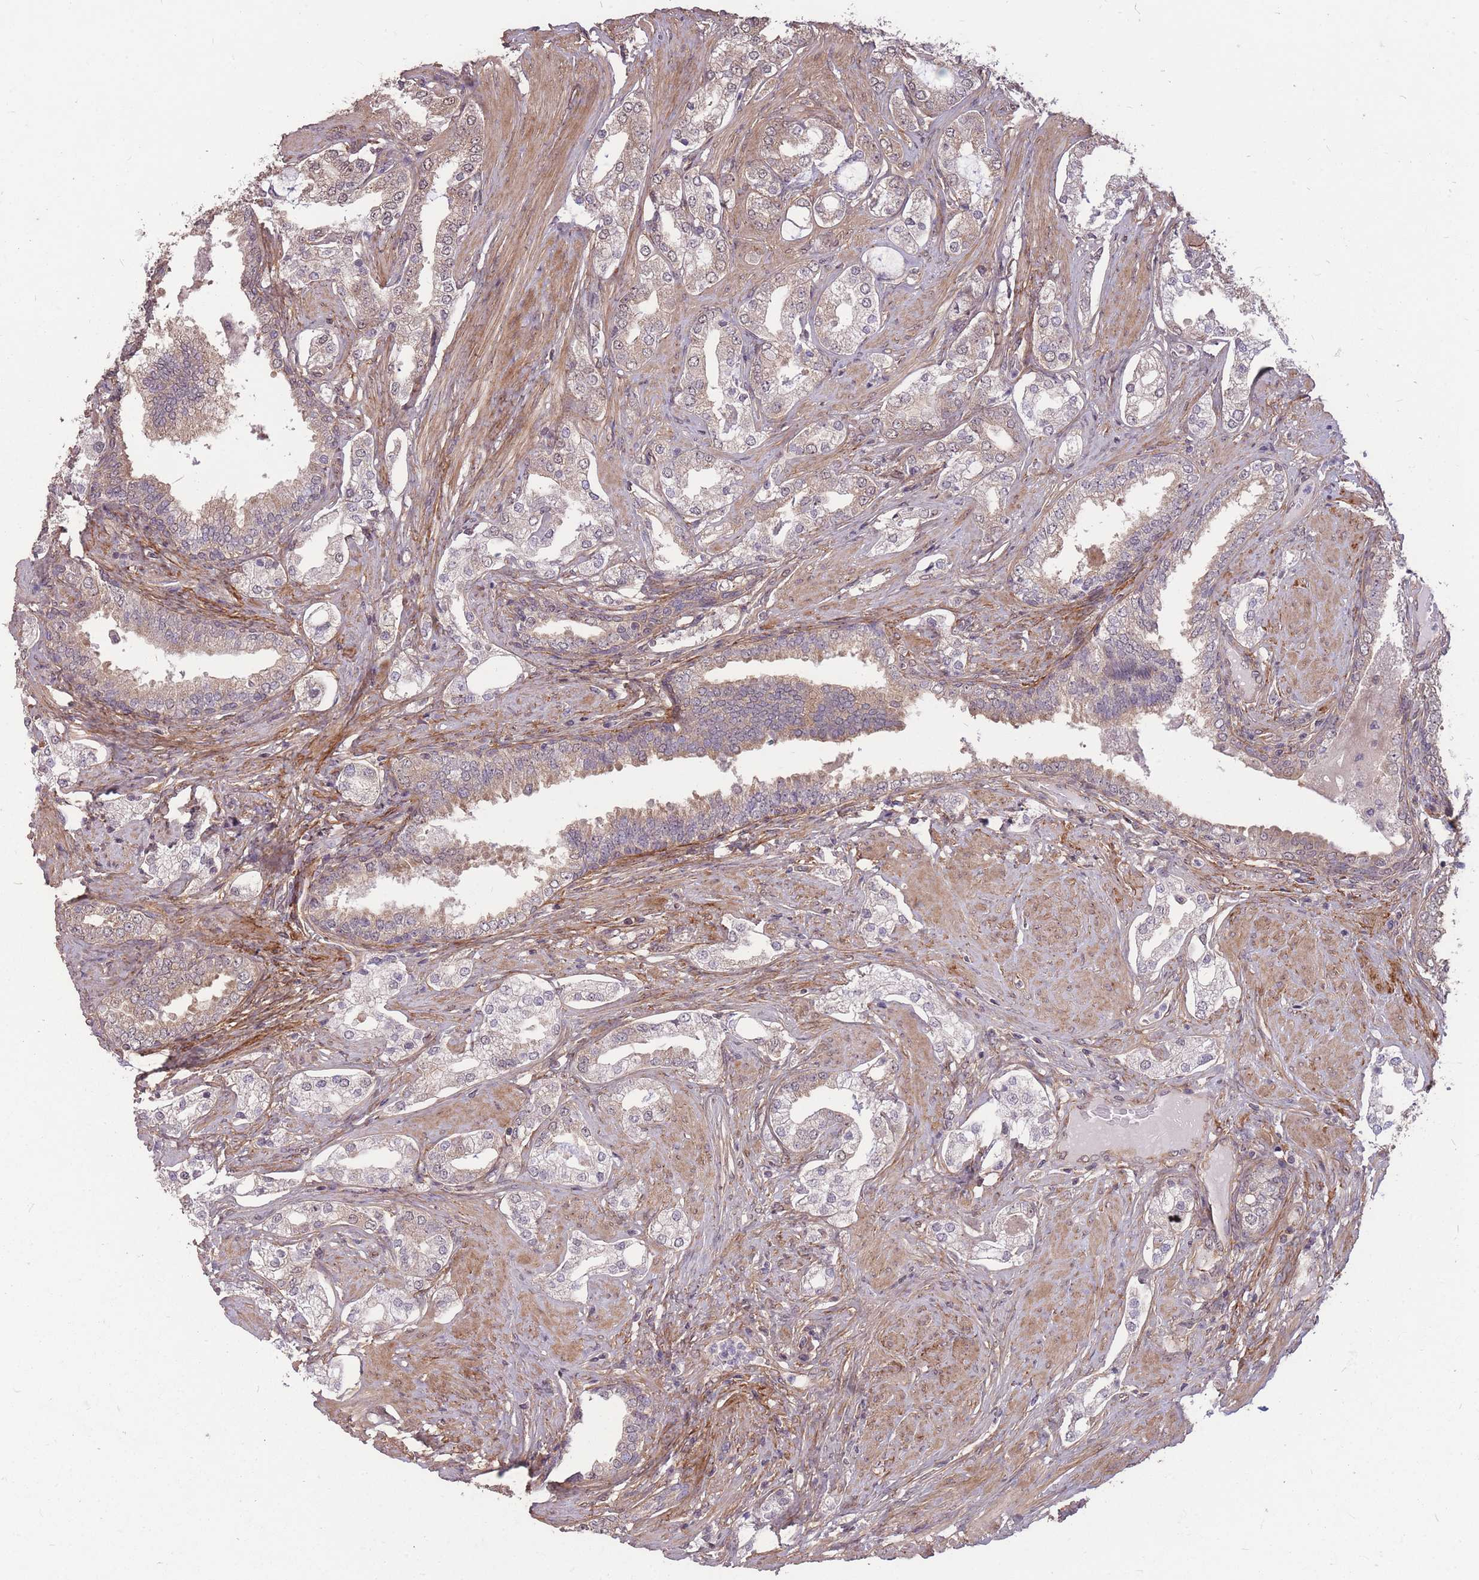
{"staining": {"intensity": "weak", "quantity": "25%-75%", "location": "cytoplasmic/membranous"}, "tissue": "prostate cancer", "cell_type": "Tumor cells", "image_type": "cancer", "snomed": [{"axis": "morphology", "description": "Adenocarcinoma, High grade"}, {"axis": "topography", "description": "Prostate"}], "caption": "Adenocarcinoma (high-grade) (prostate) was stained to show a protein in brown. There is low levels of weak cytoplasmic/membranous positivity in about 25%-75% of tumor cells.", "gene": "DYNC1LI2", "patient": {"sex": "male", "age": 71}}